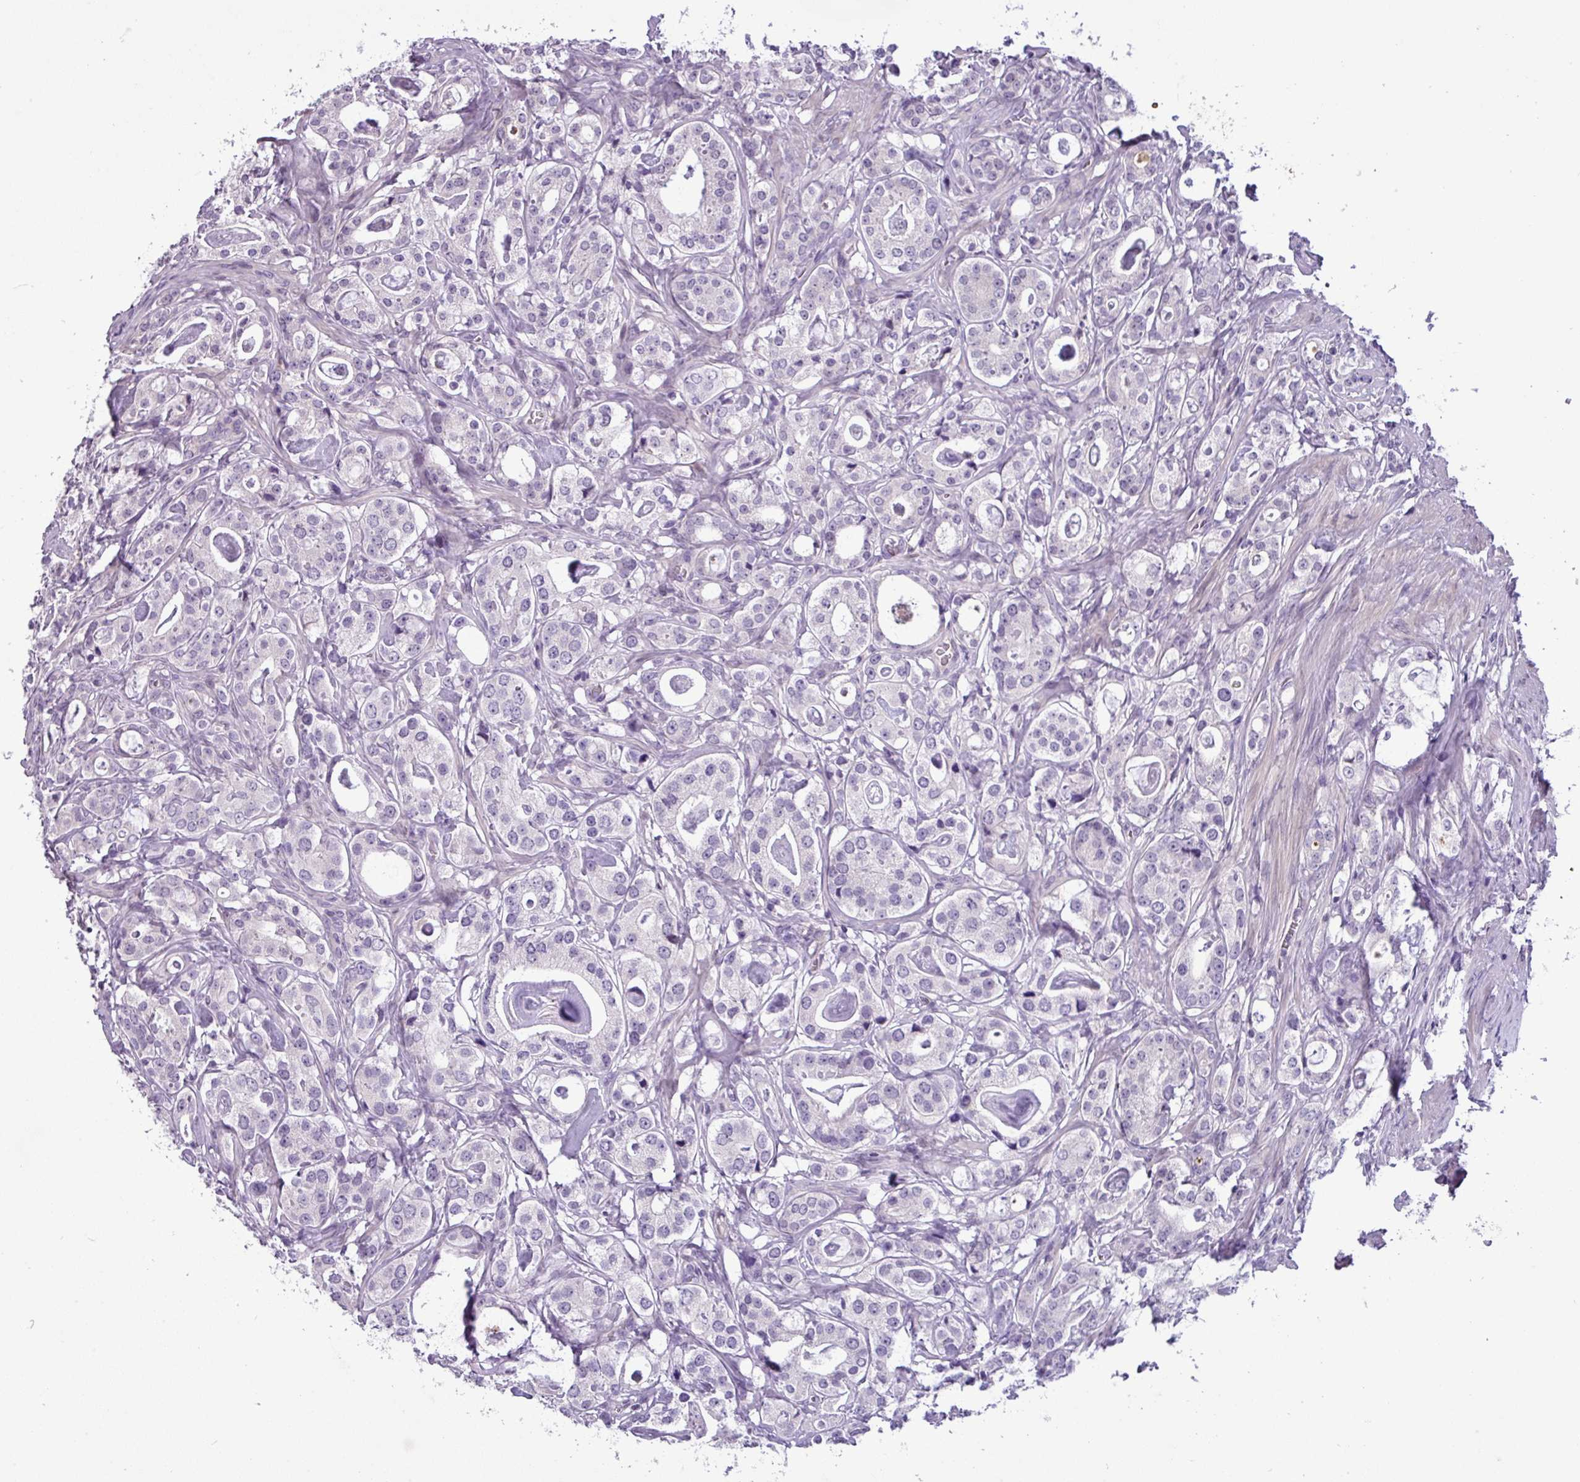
{"staining": {"intensity": "negative", "quantity": "none", "location": "none"}, "tissue": "prostate cancer", "cell_type": "Tumor cells", "image_type": "cancer", "snomed": [{"axis": "morphology", "description": "Adenocarcinoma, High grade"}, {"axis": "topography", "description": "Prostate"}], "caption": "High magnification brightfield microscopy of high-grade adenocarcinoma (prostate) stained with DAB (3,3'-diaminobenzidine) (brown) and counterstained with hematoxylin (blue): tumor cells show no significant expression. (Immunohistochemistry, brightfield microscopy, high magnification).", "gene": "PNLDC1", "patient": {"sex": "male", "age": 63}}